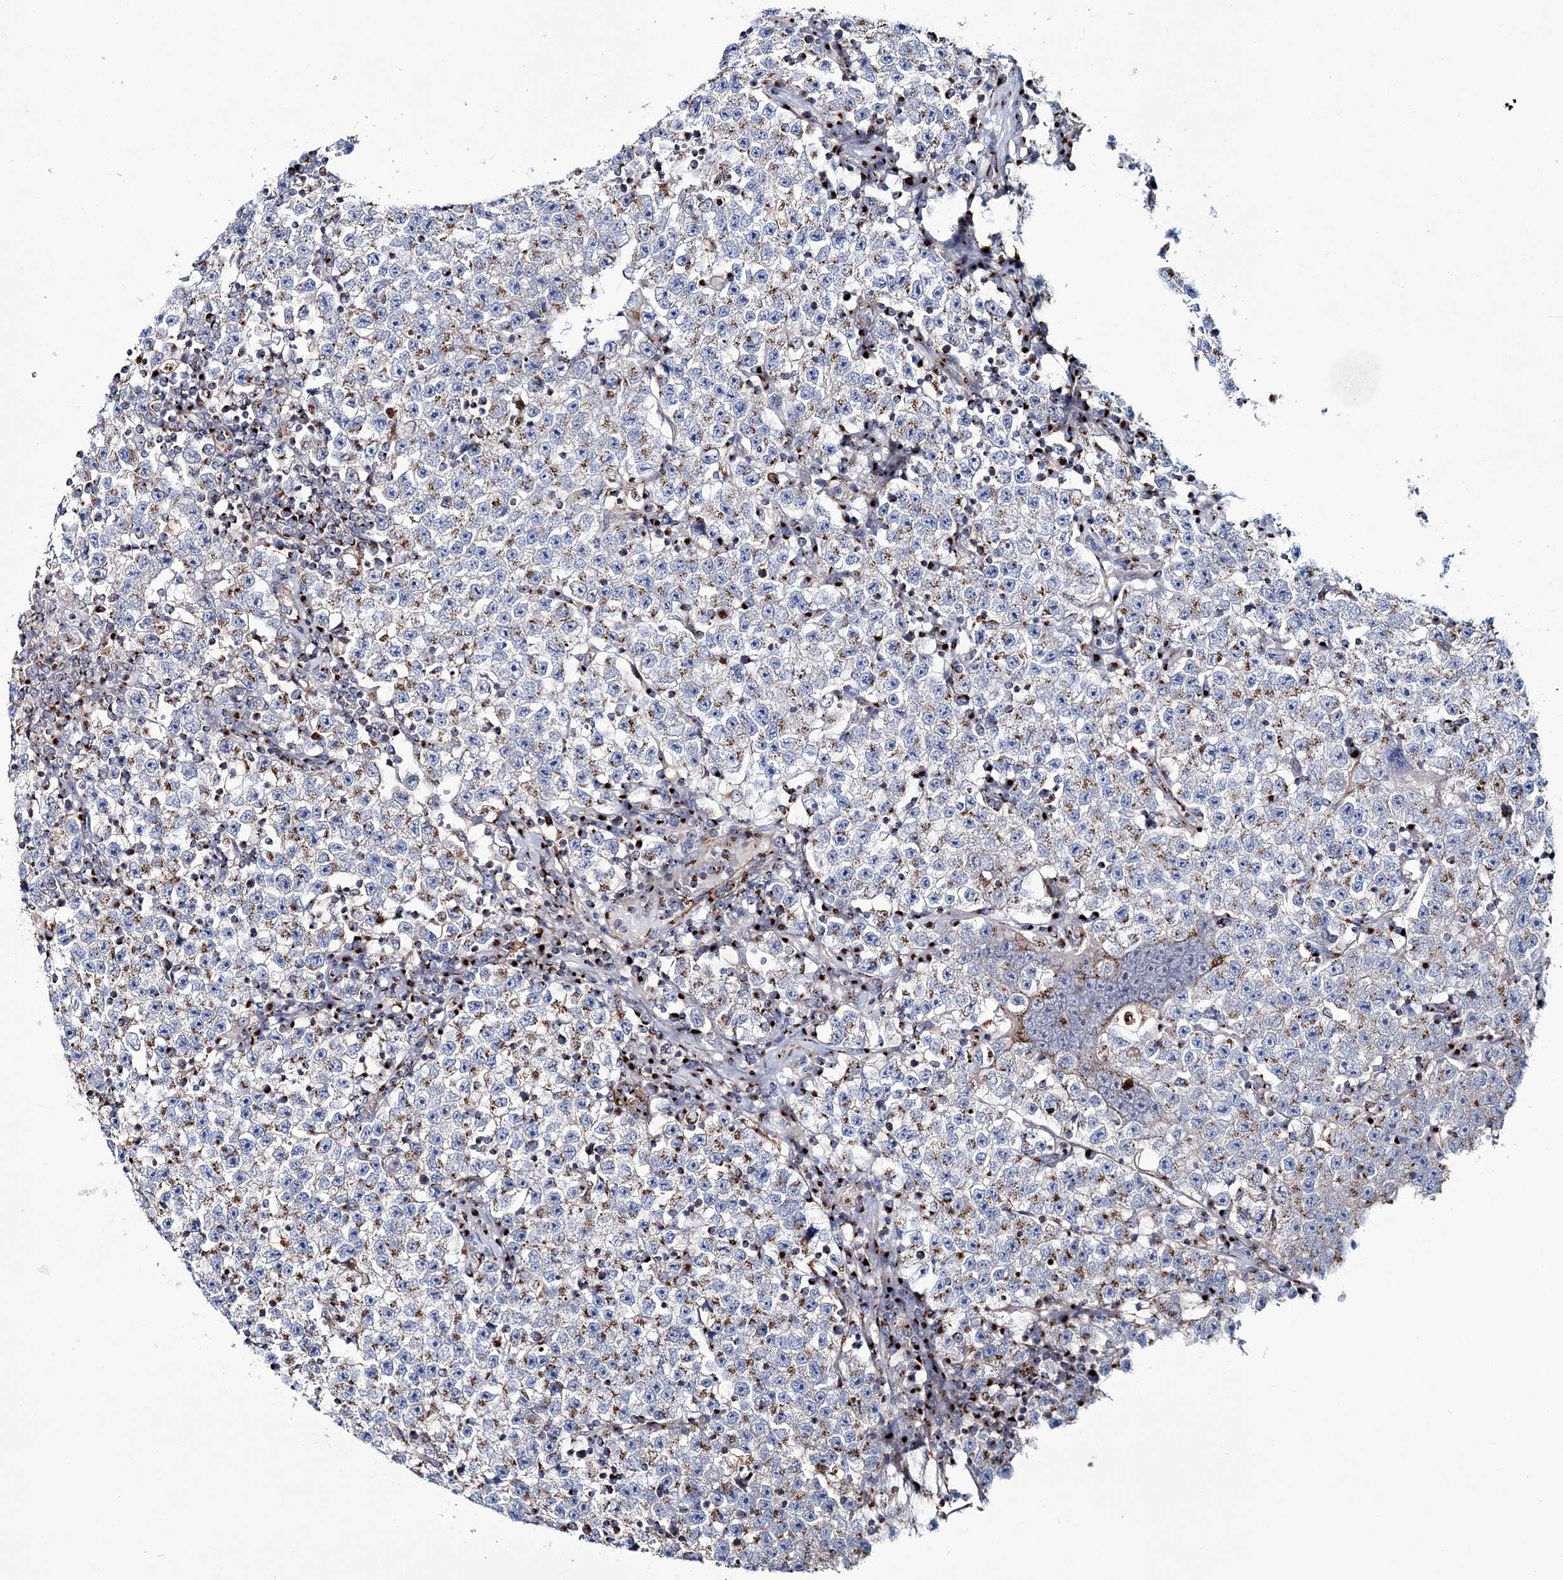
{"staining": {"intensity": "weak", "quantity": "25%-75%", "location": "cytoplasmic/membranous"}, "tissue": "testis cancer", "cell_type": "Tumor cells", "image_type": "cancer", "snomed": [{"axis": "morphology", "description": "Seminoma, NOS"}, {"axis": "topography", "description": "Testis"}], "caption": "A brown stain highlights weak cytoplasmic/membranous expression of a protein in testis cancer tumor cells.", "gene": "MAN1A2", "patient": {"sex": "male", "age": 22}}